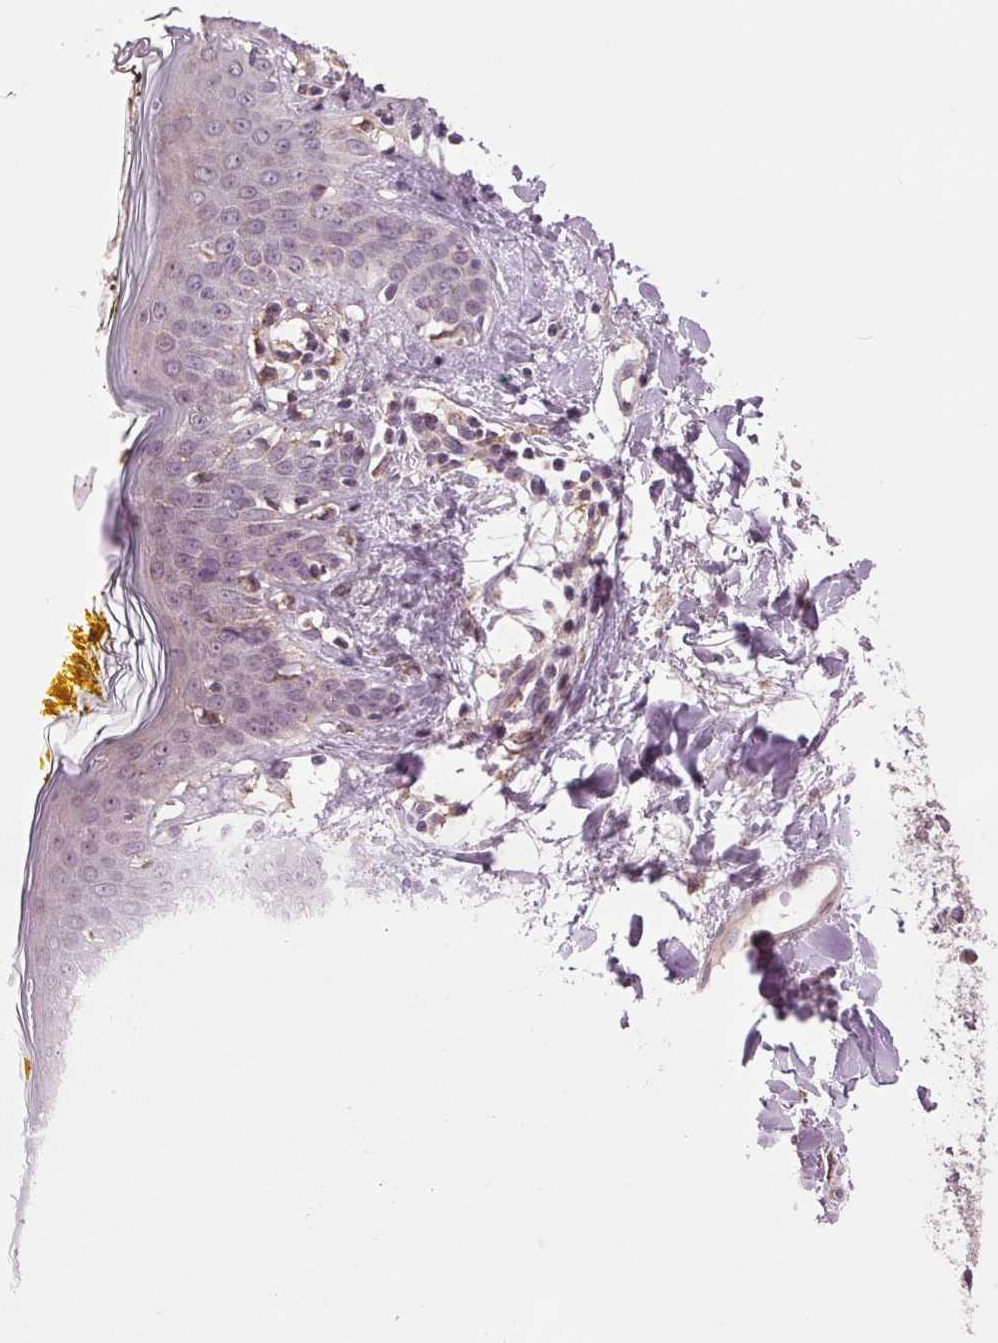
{"staining": {"intensity": "negative", "quantity": "none", "location": "none"}, "tissue": "skin", "cell_type": "Fibroblasts", "image_type": "normal", "snomed": [{"axis": "morphology", "description": "Normal tissue, NOS"}, {"axis": "topography", "description": "Skin"}], "caption": "Fibroblasts show no significant protein staining in unremarkable skin.", "gene": "BSDC1", "patient": {"sex": "female", "age": 34}}